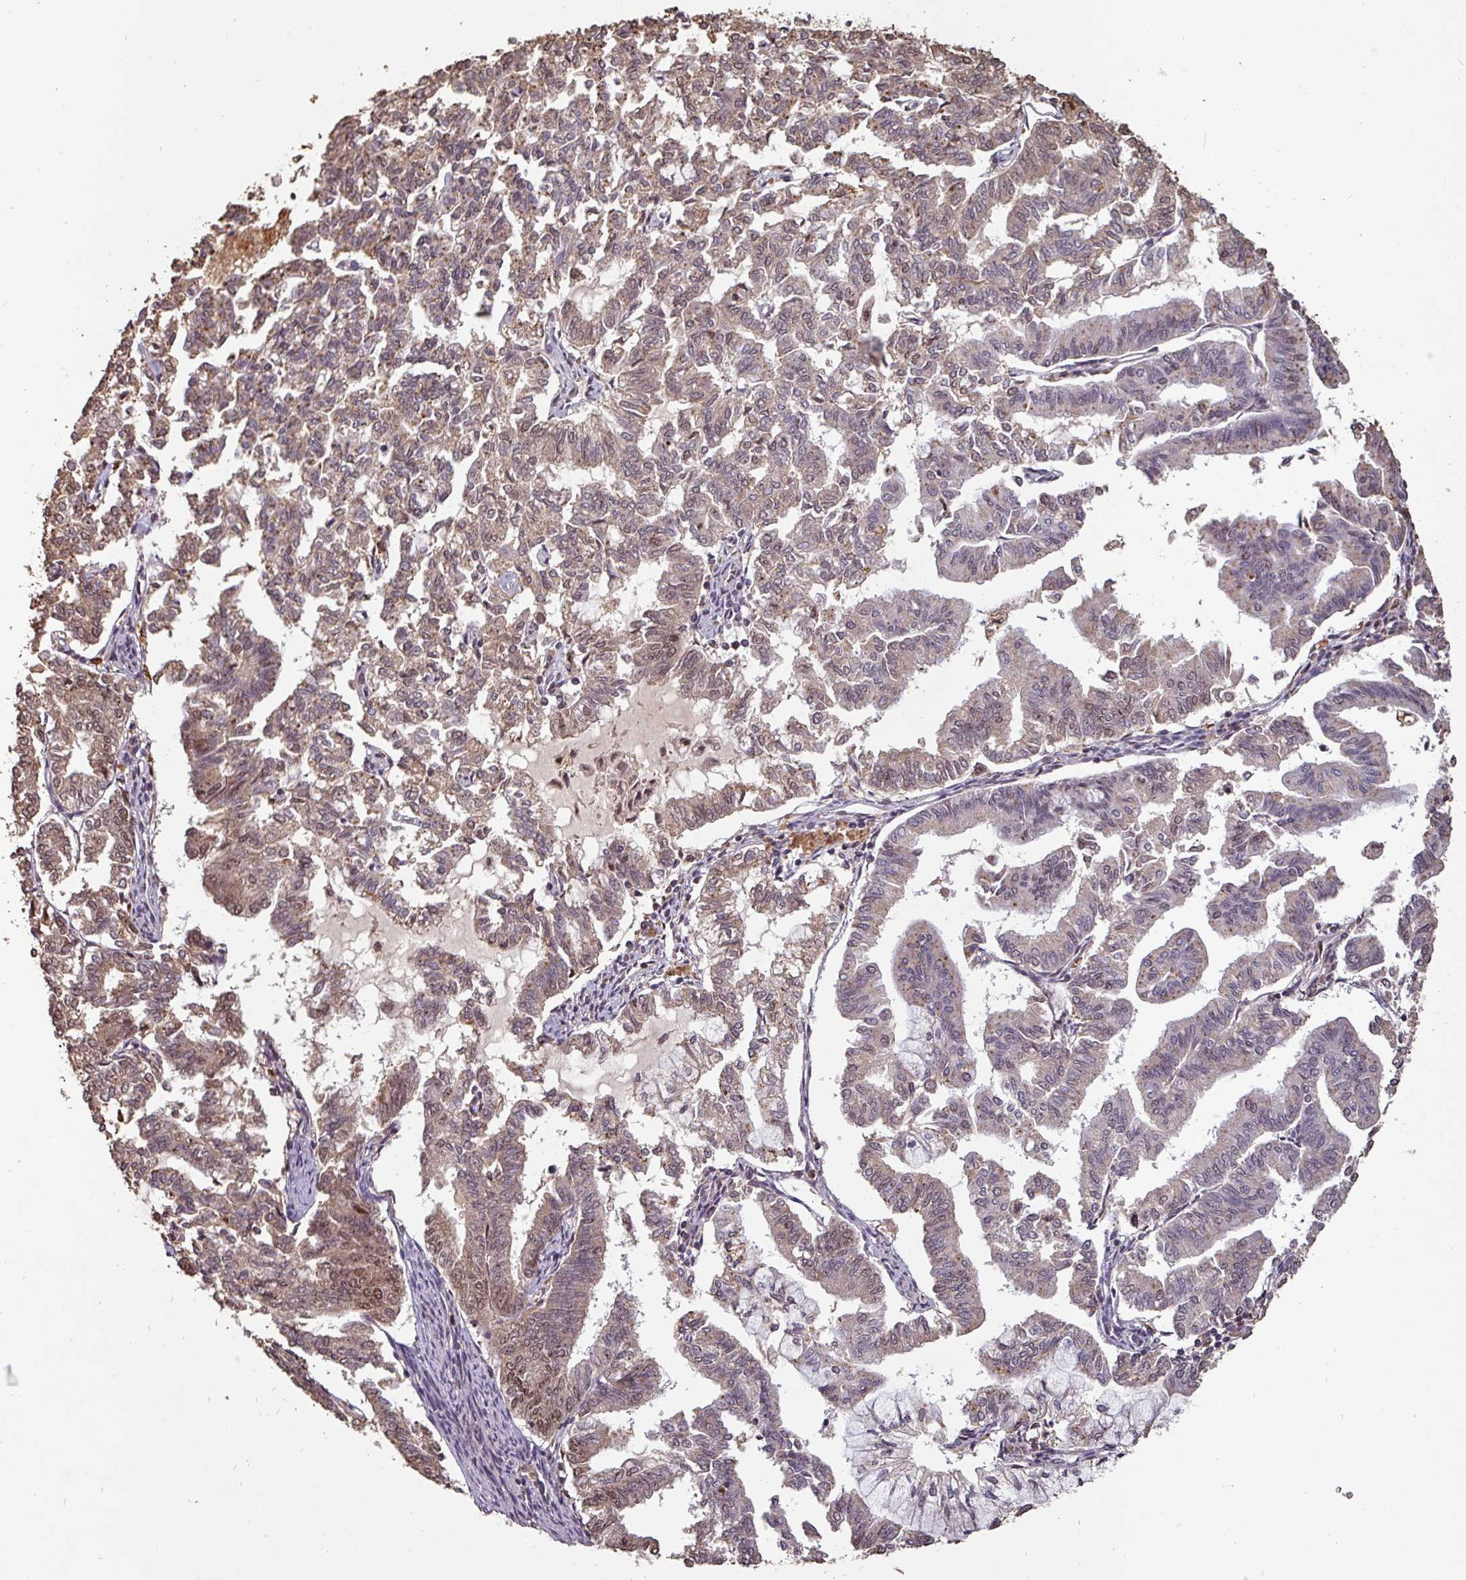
{"staining": {"intensity": "moderate", "quantity": "25%-75%", "location": "cytoplasmic/membranous,nuclear"}, "tissue": "endometrial cancer", "cell_type": "Tumor cells", "image_type": "cancer", "snomed": [{"axis": "morphology", "description": "Adenocarcinoma, NOS"}, {"axis": "topography", "description": "Endometrium"}], "caption": "Immunohistochemistry (IHC) of adenocarcinoma (endometrial) demonstrates medium levels of moderate cytoplasmic/membranous and nuclear positivity in approximately 25%-75% of tumor cells. Using DAB (brown) and hematoxylin (blue) stains, captured at high magnification using brightfield microscopy.", "gene": "POLD1", "patient": {"sex": "female", "age": 79}}